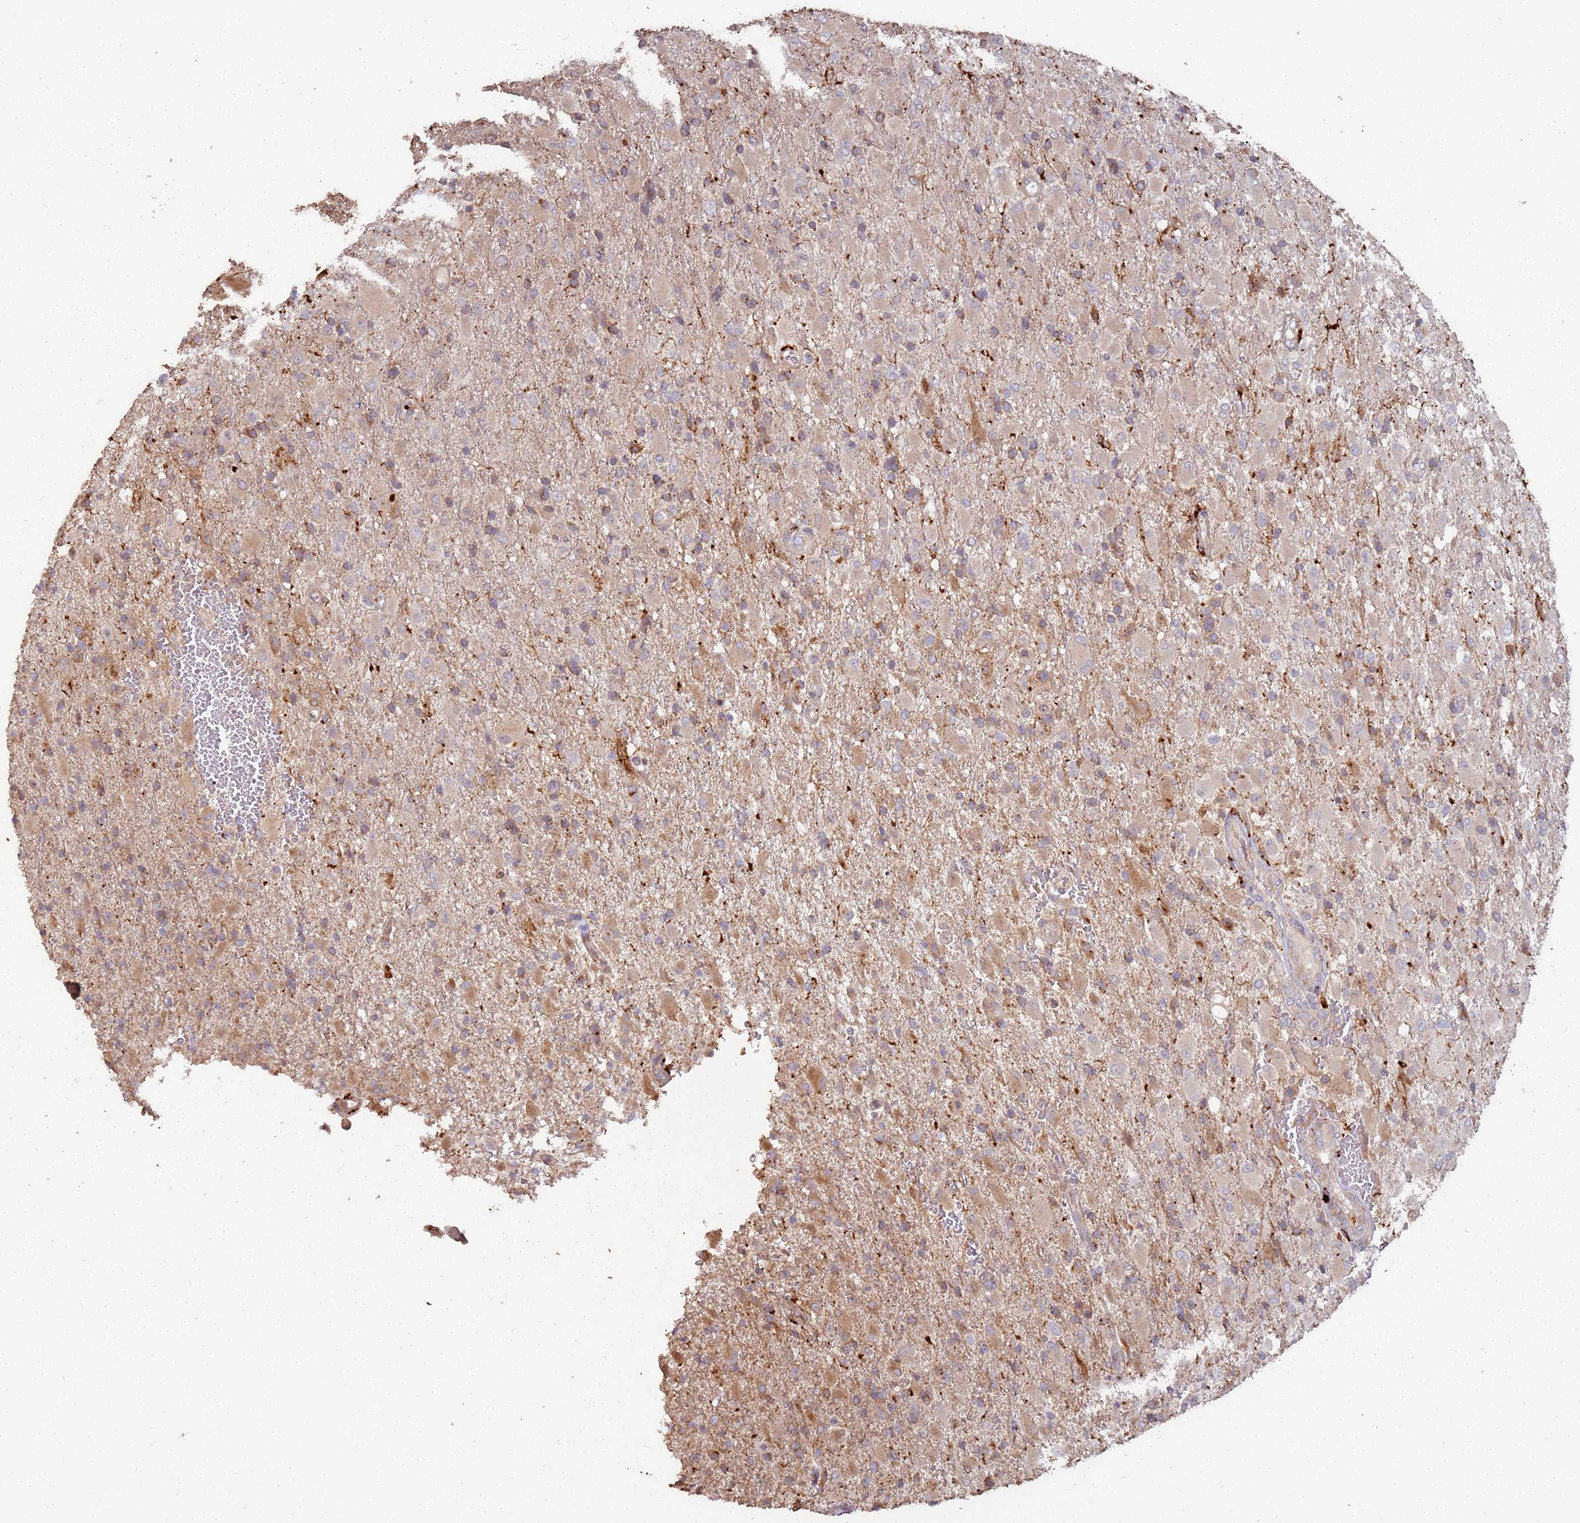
{"staining": {"intensity": "moderate", "quantity": "<25%", "location": "cytoplasmic/membranous"}, "tissue": "glioma", "cell_type": "Tumor cells", "image_type": "cancer", "snomed": [{"axis": "morphology", "description": "Glioma, malignant, Low grade"}, {"axis": "topography", "description": "Brain"}], "caption": "The photomicrograph displays a brown stain indicating the presence of a protein in the cytoplasmic/membranous of tumor cells in malignant glioma (low-grade).", "gene": "LACC1", "patient": {"sex": "male", "age": 65}}